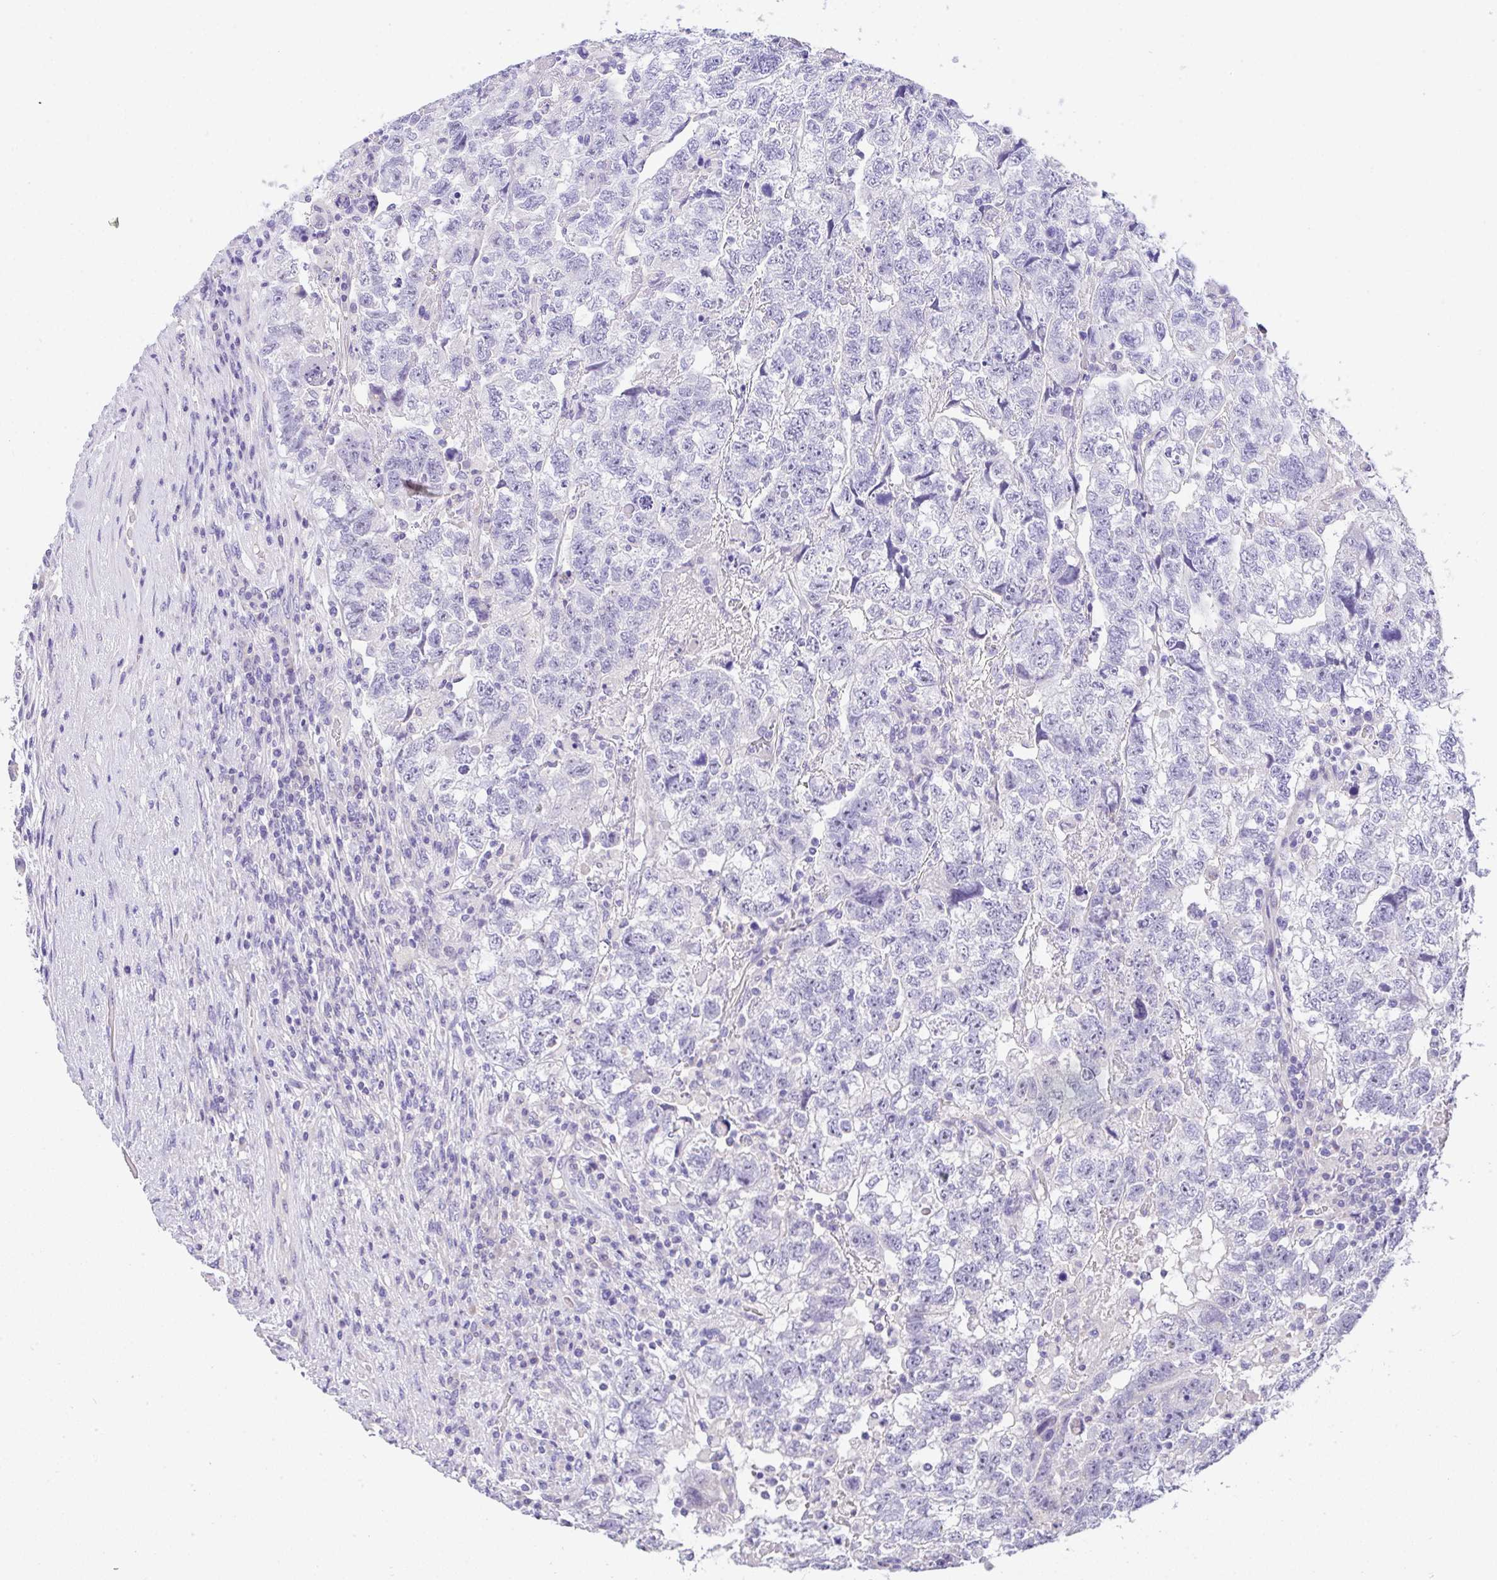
{"staining": {"intensity": "negative", "quantity": "none", "location": "none"}, "tissue": "testis cancer", "cell_type": "Tumor cells", "image_type": "cancer", "snomed": [{"axis": "morphology", "description": "Normal tissue, NOS"}, {"axis": "morphology", "description": "Carcinoma, Embryonal, NOS"}, {"axis": "topography", "description": "Testis"}], "caption": "Histopathology image shows no significant protein positivity in tumor cells of embryonal carcinoma (testis).", "gene": "EPN3", "patient": {"sex": "male", "age": 36}}